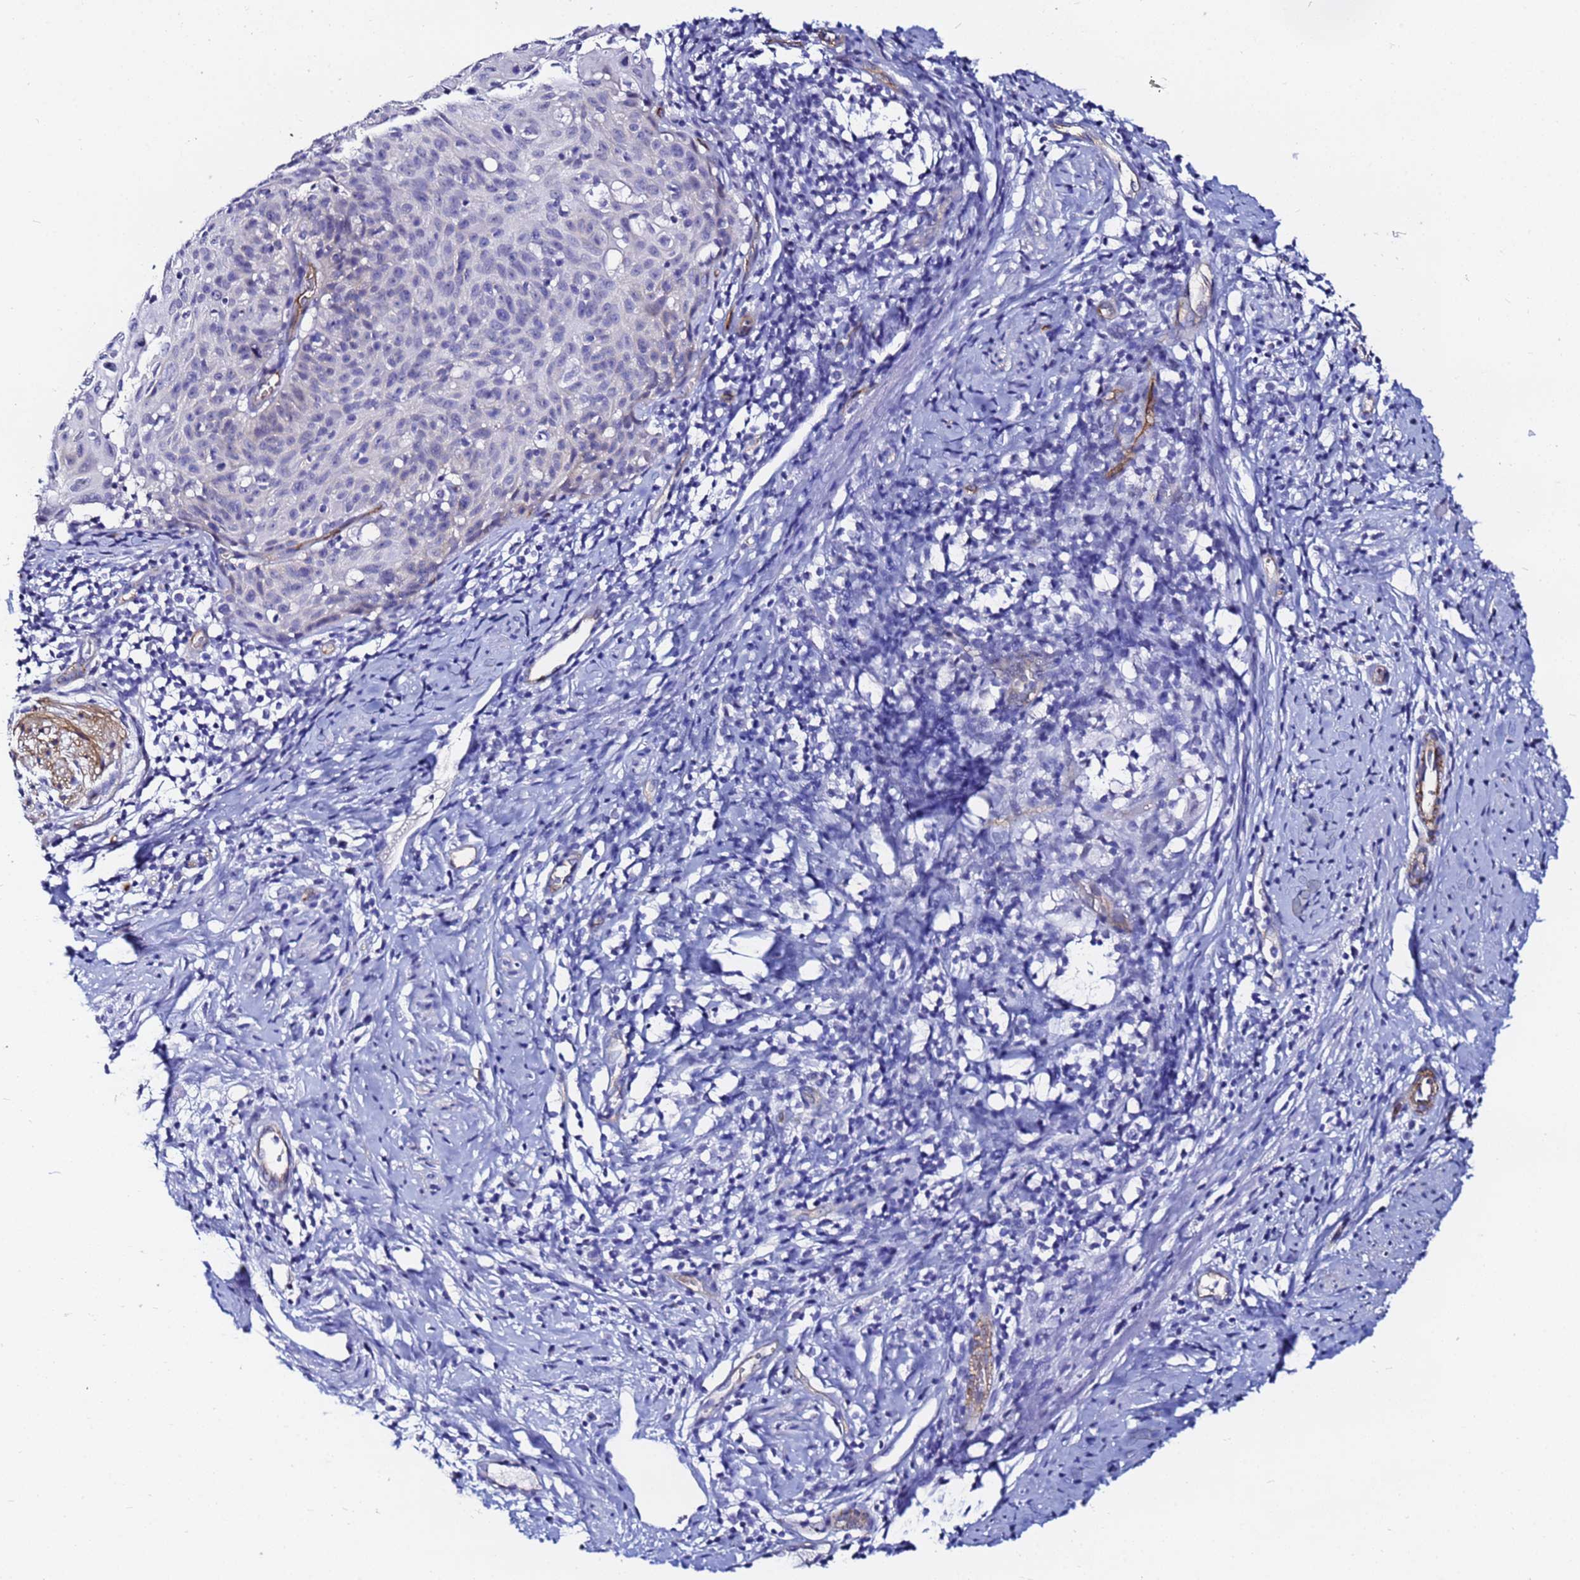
{"staining": {"intensity": "negative", "quantity": "none", "location": "none"}, "tissue": "cervical cancer", "cell_type": "Tumor cells", "image_type": "cancer", "snomed": [{"axis": "morphology", "description": "Squamous cell carcinoma, NOS"}, {"axis": "topography", "description": "Cervix"}], "caption": "IHC photomicrograph of squamous cell carcinoma (cervical) stained for a protein (brown), which reveals no positivity in tumor cells. The staining was performed using DAB to visualize the protein expression in brown, while the nuclei were stained in blue with hematoxylin (Magnification: 20x).", "gene": "DEFB104A", "patient": {"sex": "female", "age": 70}}